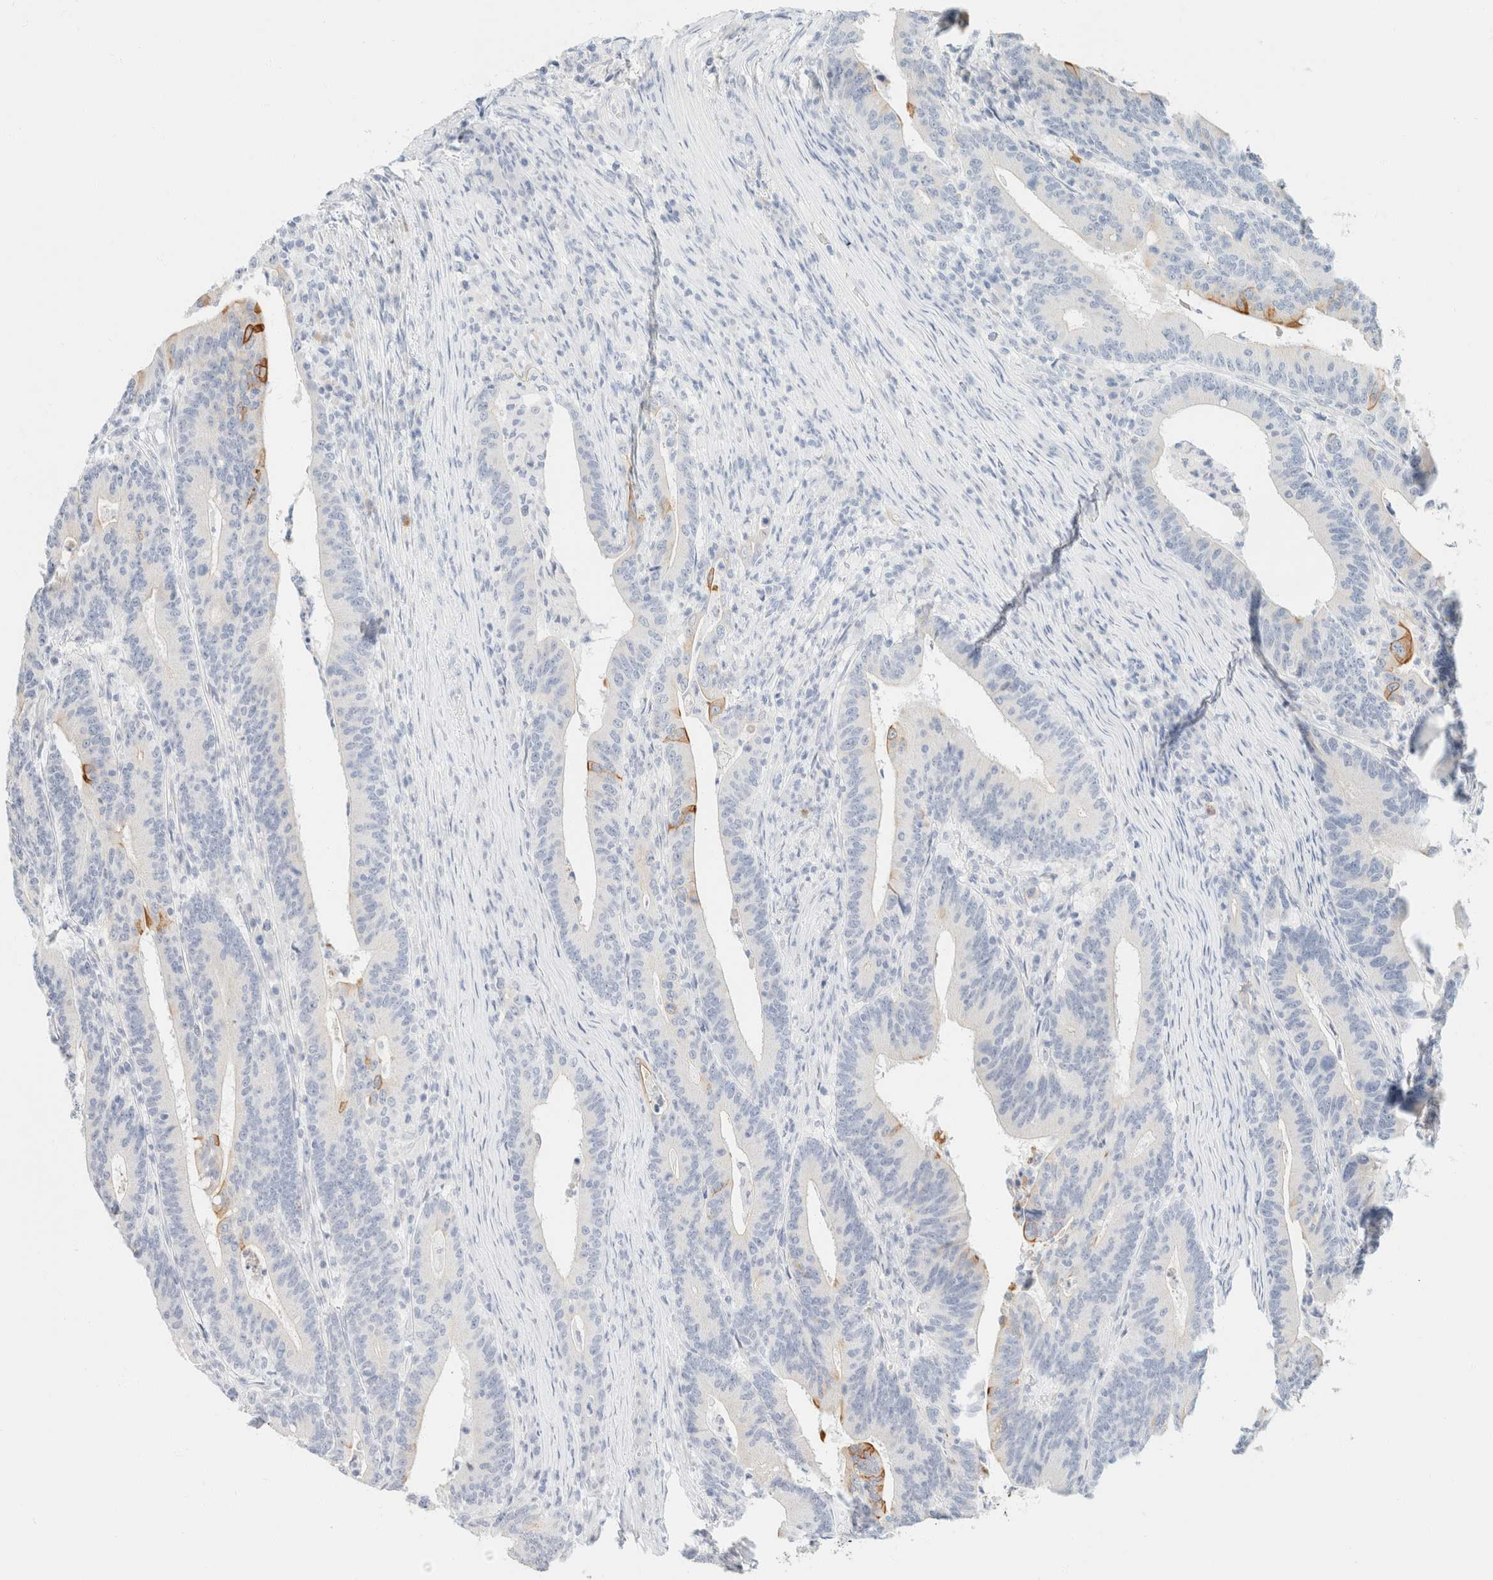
{"staining": {"intensity": "moderate", "quantity": "<25%", "location": "cytoplasmic/membranous"}, "tissue": "colorectal cancer", "cell_type": "Tumor cells", "image_type": "cancer", "snomed": [{"axis": "morphology", "description": "Adenocarcinoma, NOS"}, {"axis": "topography", "description": "Colon"}], "caption": "Immunohistochemistry photomicrograph of neoplastic tissue: human colorectal adenocarcinoma stained using immunohistochemistry displays low levels of moderate protein expression localized specifically in the cytoplasmic/membranous of tumor cells, appearing as a cytoplasmic/membranous brown color.", "gene": "KRT20", "patient": {"sex": "female", "age": 66}}